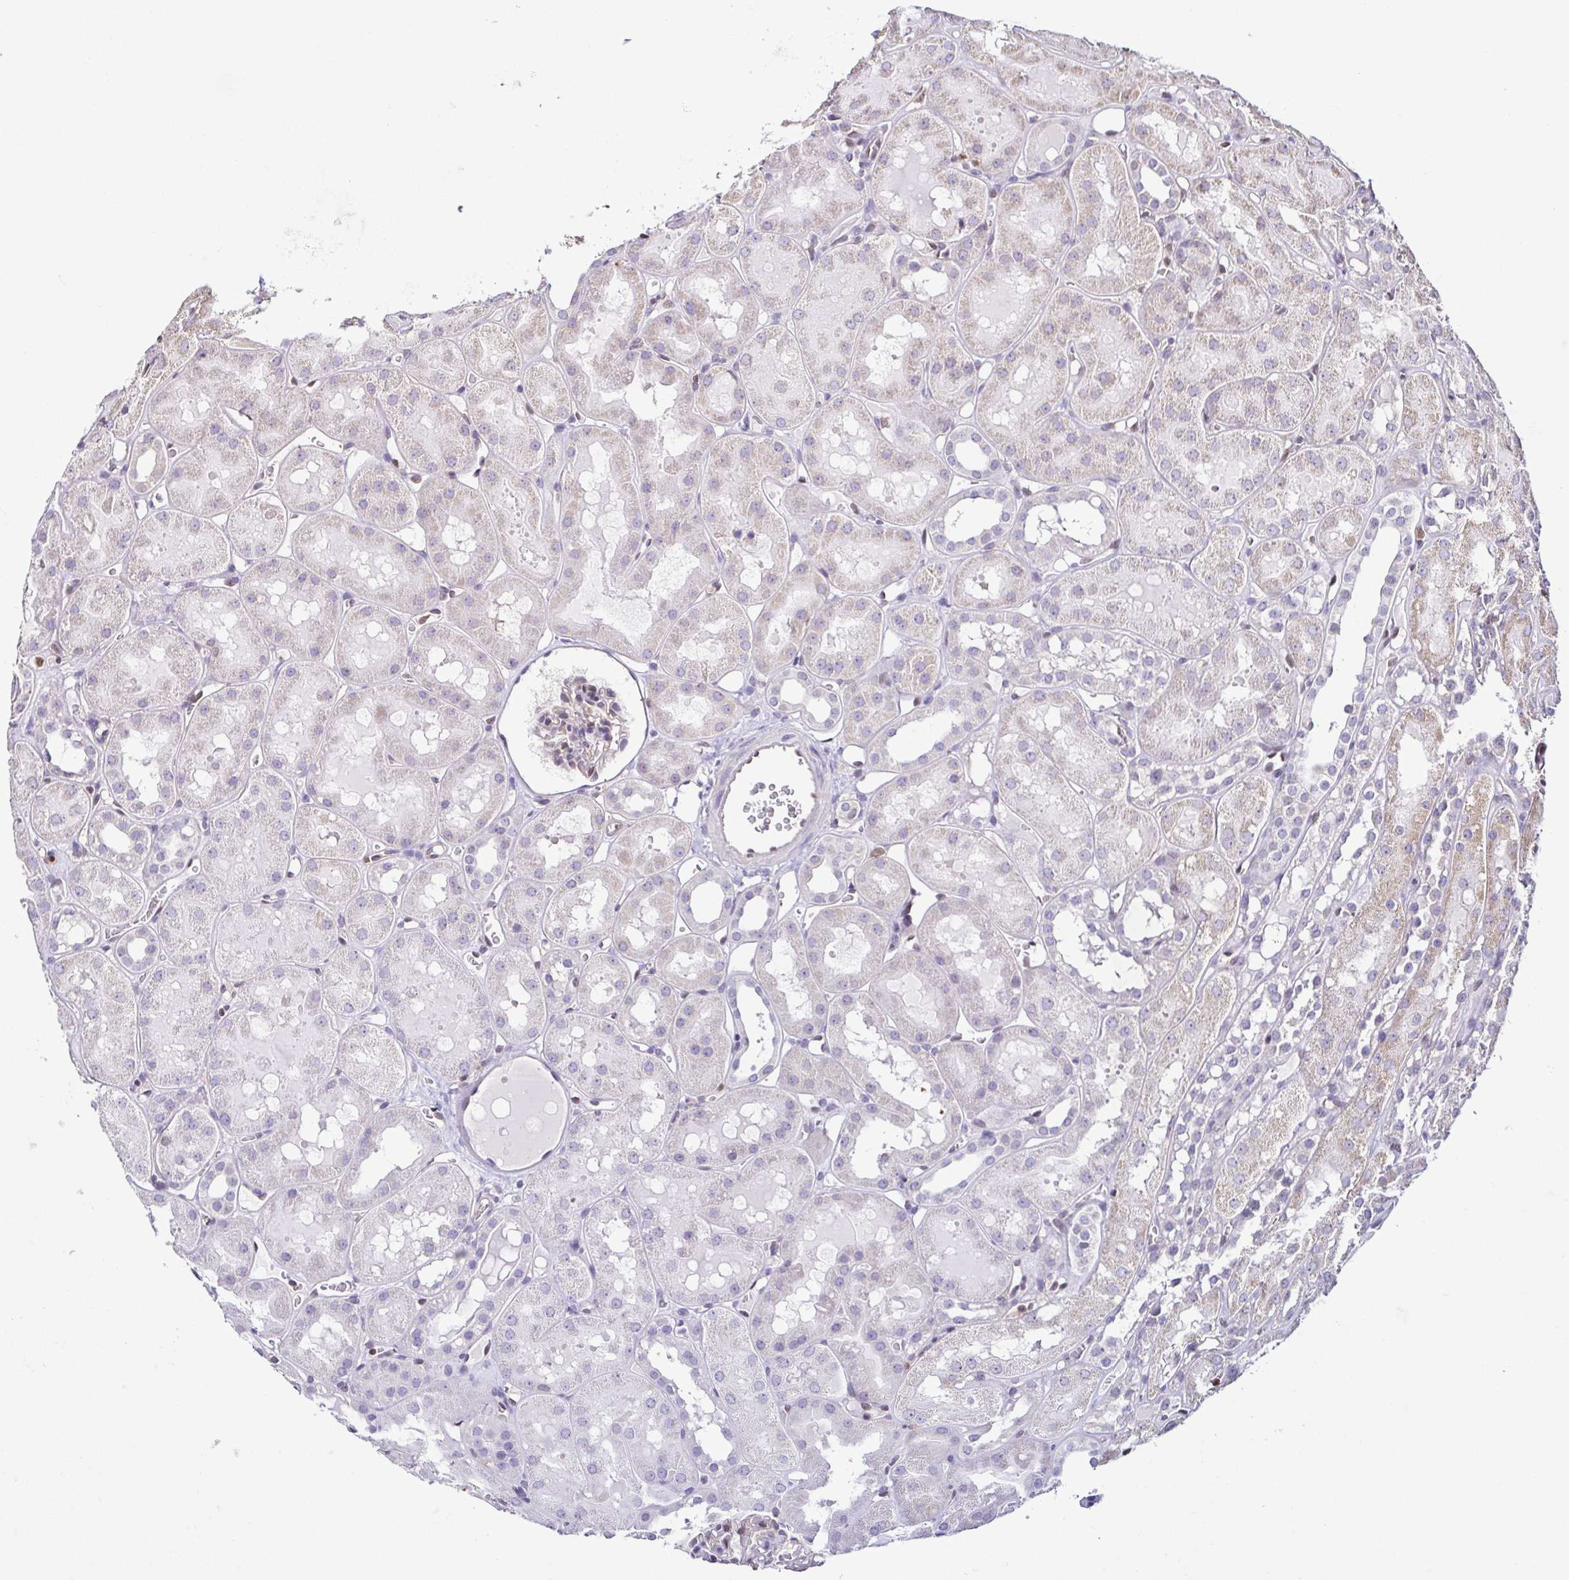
{"staining": {"intensity": "weak", "quantity": "<25%", "location": "nuclear"}, "tissue": "kidney", "cell_type": "Cells in glomeruli", "image_type": "normal", "snomed": [{"axis": "morphology", "description": "Normal tissue, NOS"}, {"axis": "topography", "description": "Kidney"}, {"axis": "topography", "description": "Urinary bladder"}], "caption": "Immunohistochemistry (IHC) image of normal kidney: human kidney stained with DAB displays no significant protein staining in cells in glomeruli. (DAB IHC, high magnification).", "gene": "PSMB9", "patient": {"sex": "male", "age": 16}}